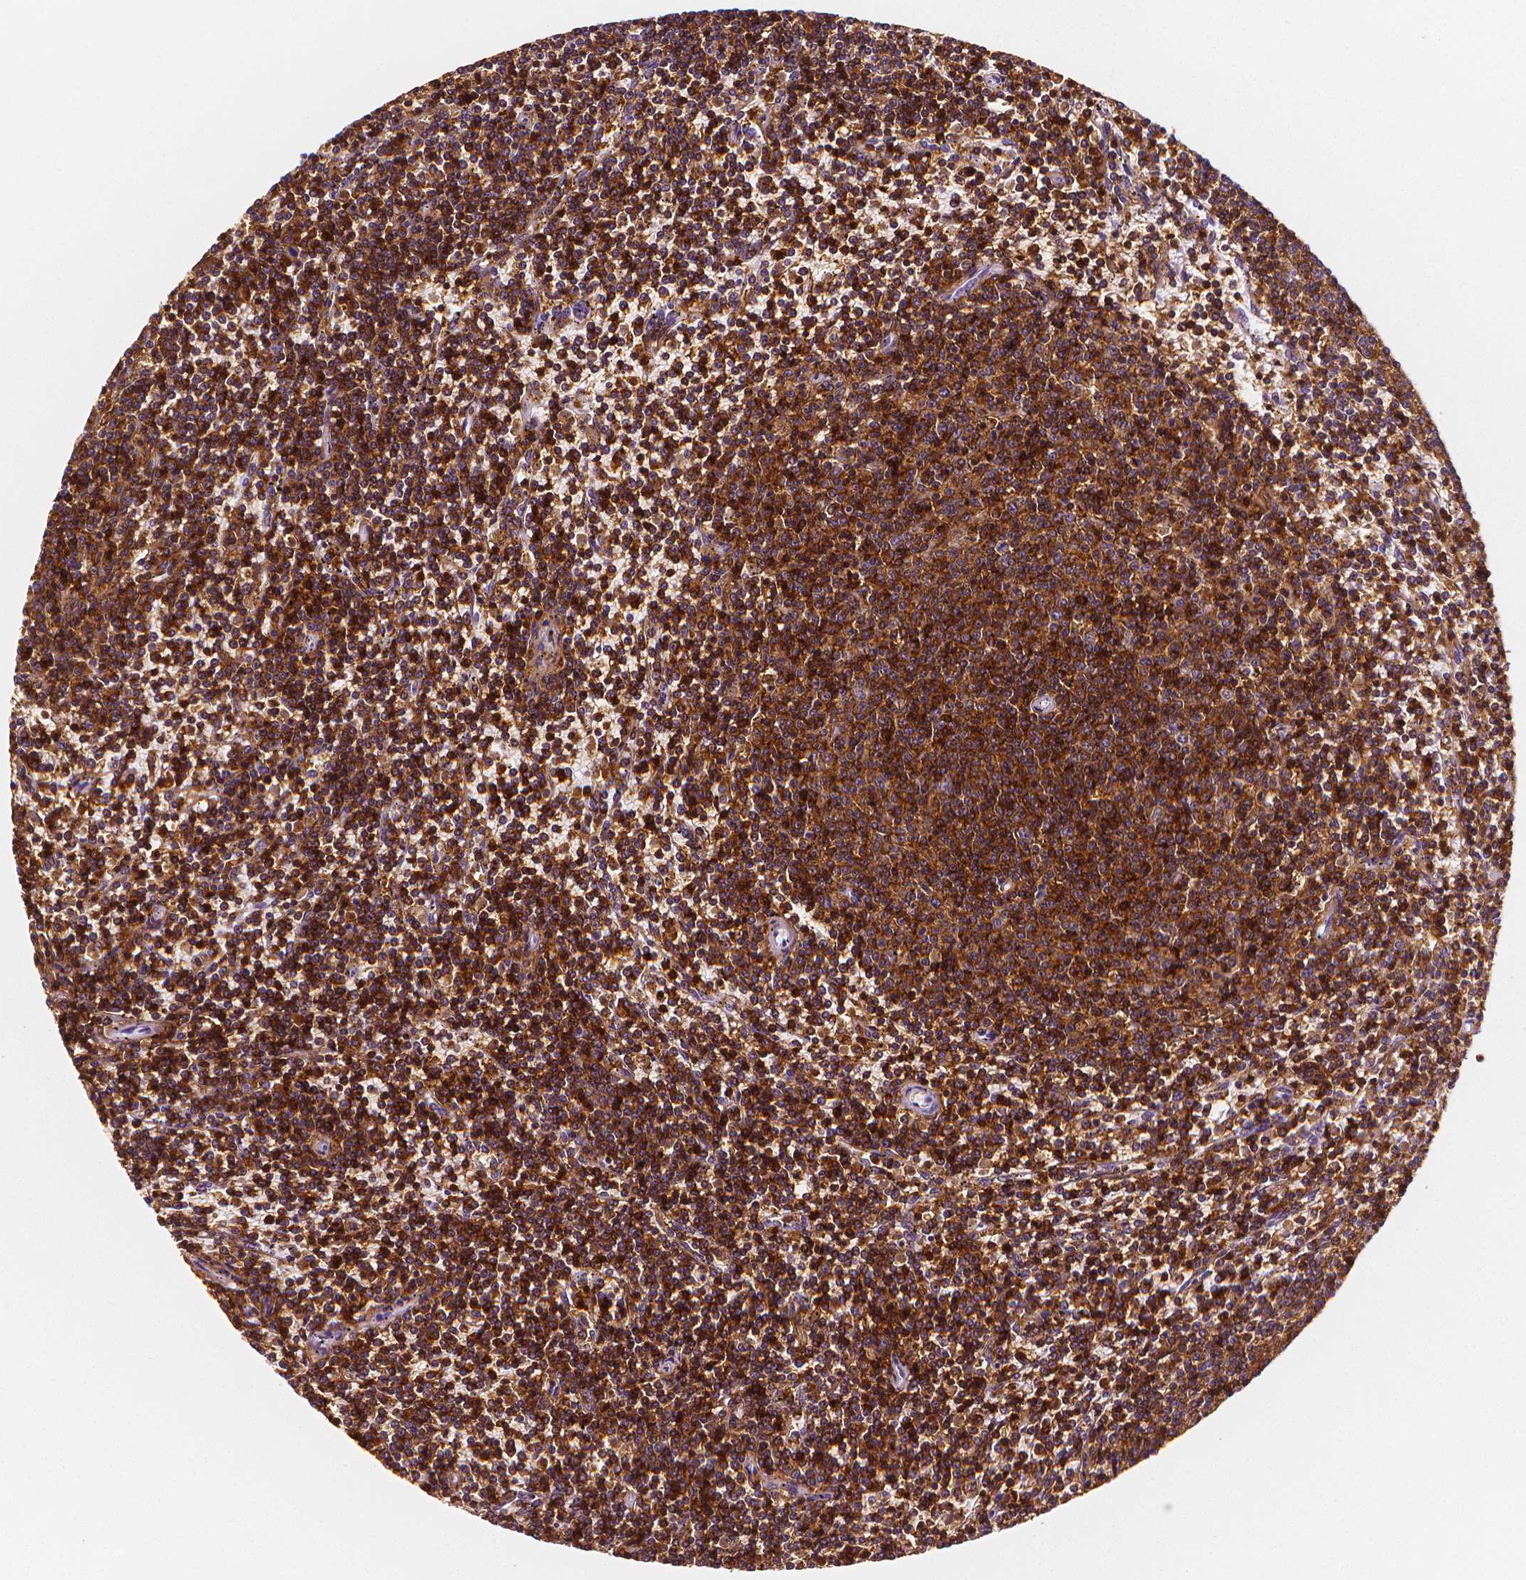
{"staining": {"intensity": "strong", "quantity": ">75%", "location": "cytoplasmic/membranous"}, "tissue": "lymphoma", "cell_type": "Tumor cells", "image_type": "cancer", "snomed": [{"axis": "morphology", "description": "Malignant lymphoma, non-Hodgkin's type, Low grade"}, {"axis": "topography", "description": "Spleen"}], "caption": "High-magnification brightfield microscopy of malignant lymphoma, non-Hodgkin's type (low-grade) stained with DAB (3,3'-diaminobenzidine) (brown) and counterstained with hematoxylin (blue). tumor cells exhibit strong cytoplasmic/membranous staining is present in about>75% of cells.", "gene": "PTPRC", "patient": {"sex": "female", "age": 50}}